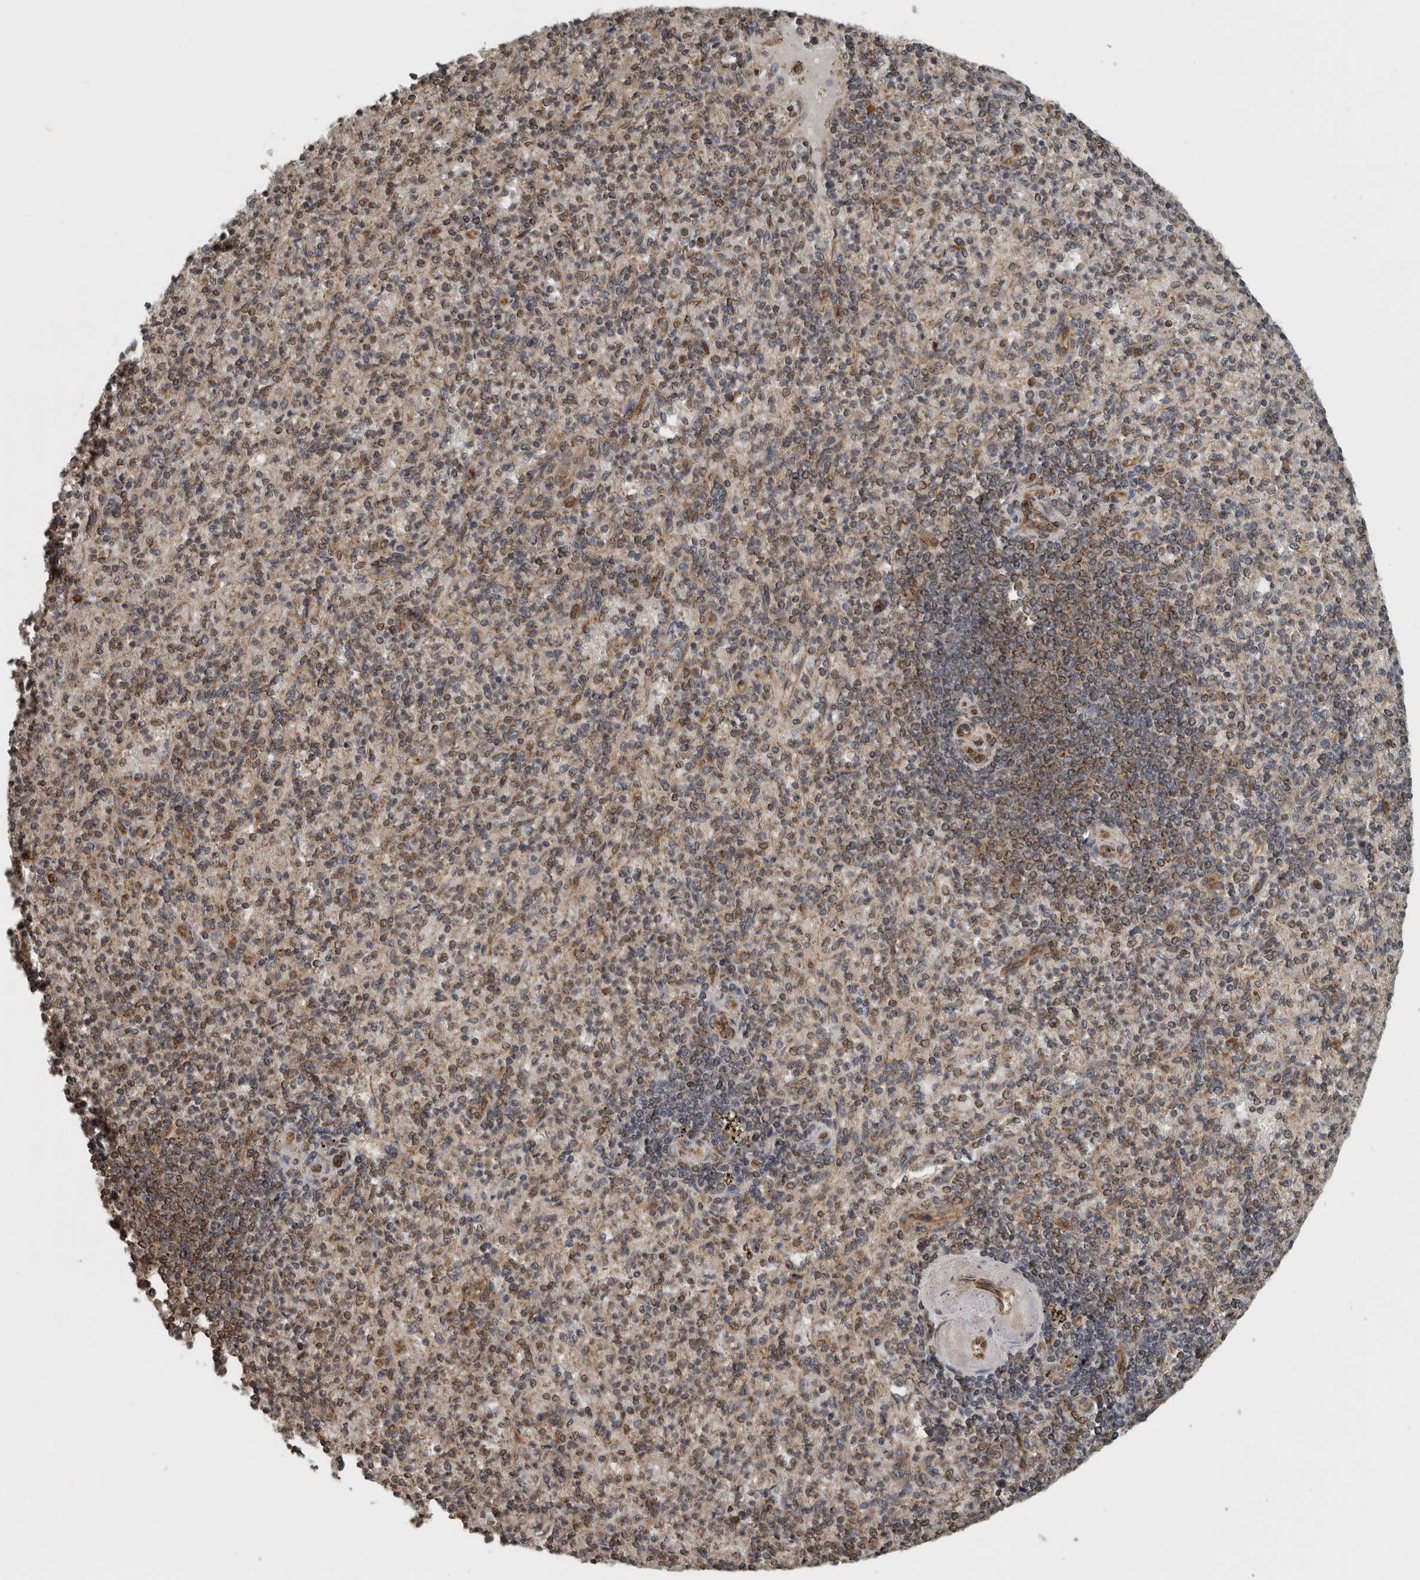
{"staining": {"intensity": "moderate", "quantity": ">75%", "location": "cytoplasmic/membranous,nuclear"}, "tissue": "spleen", "cell_type": "Cells in red pulp", "image_type": "normal", "snomed": [{"axis": "morphology", "description": "Normal tissue, NOS"}, {"axis": "topography", "description": "Spleen"}], "caption": "A high-resolution image shows immunohistochemistry staining of benign spleen, which exhibits moderate cytoplasmic/membranous,nuclear positivity in approximately >75% of cells in red pulp. (Brightfield microscopy of DAB IHC at high magnification).", "gene": "AFAP1", "patient": {"sex": "female", "age": 74}}